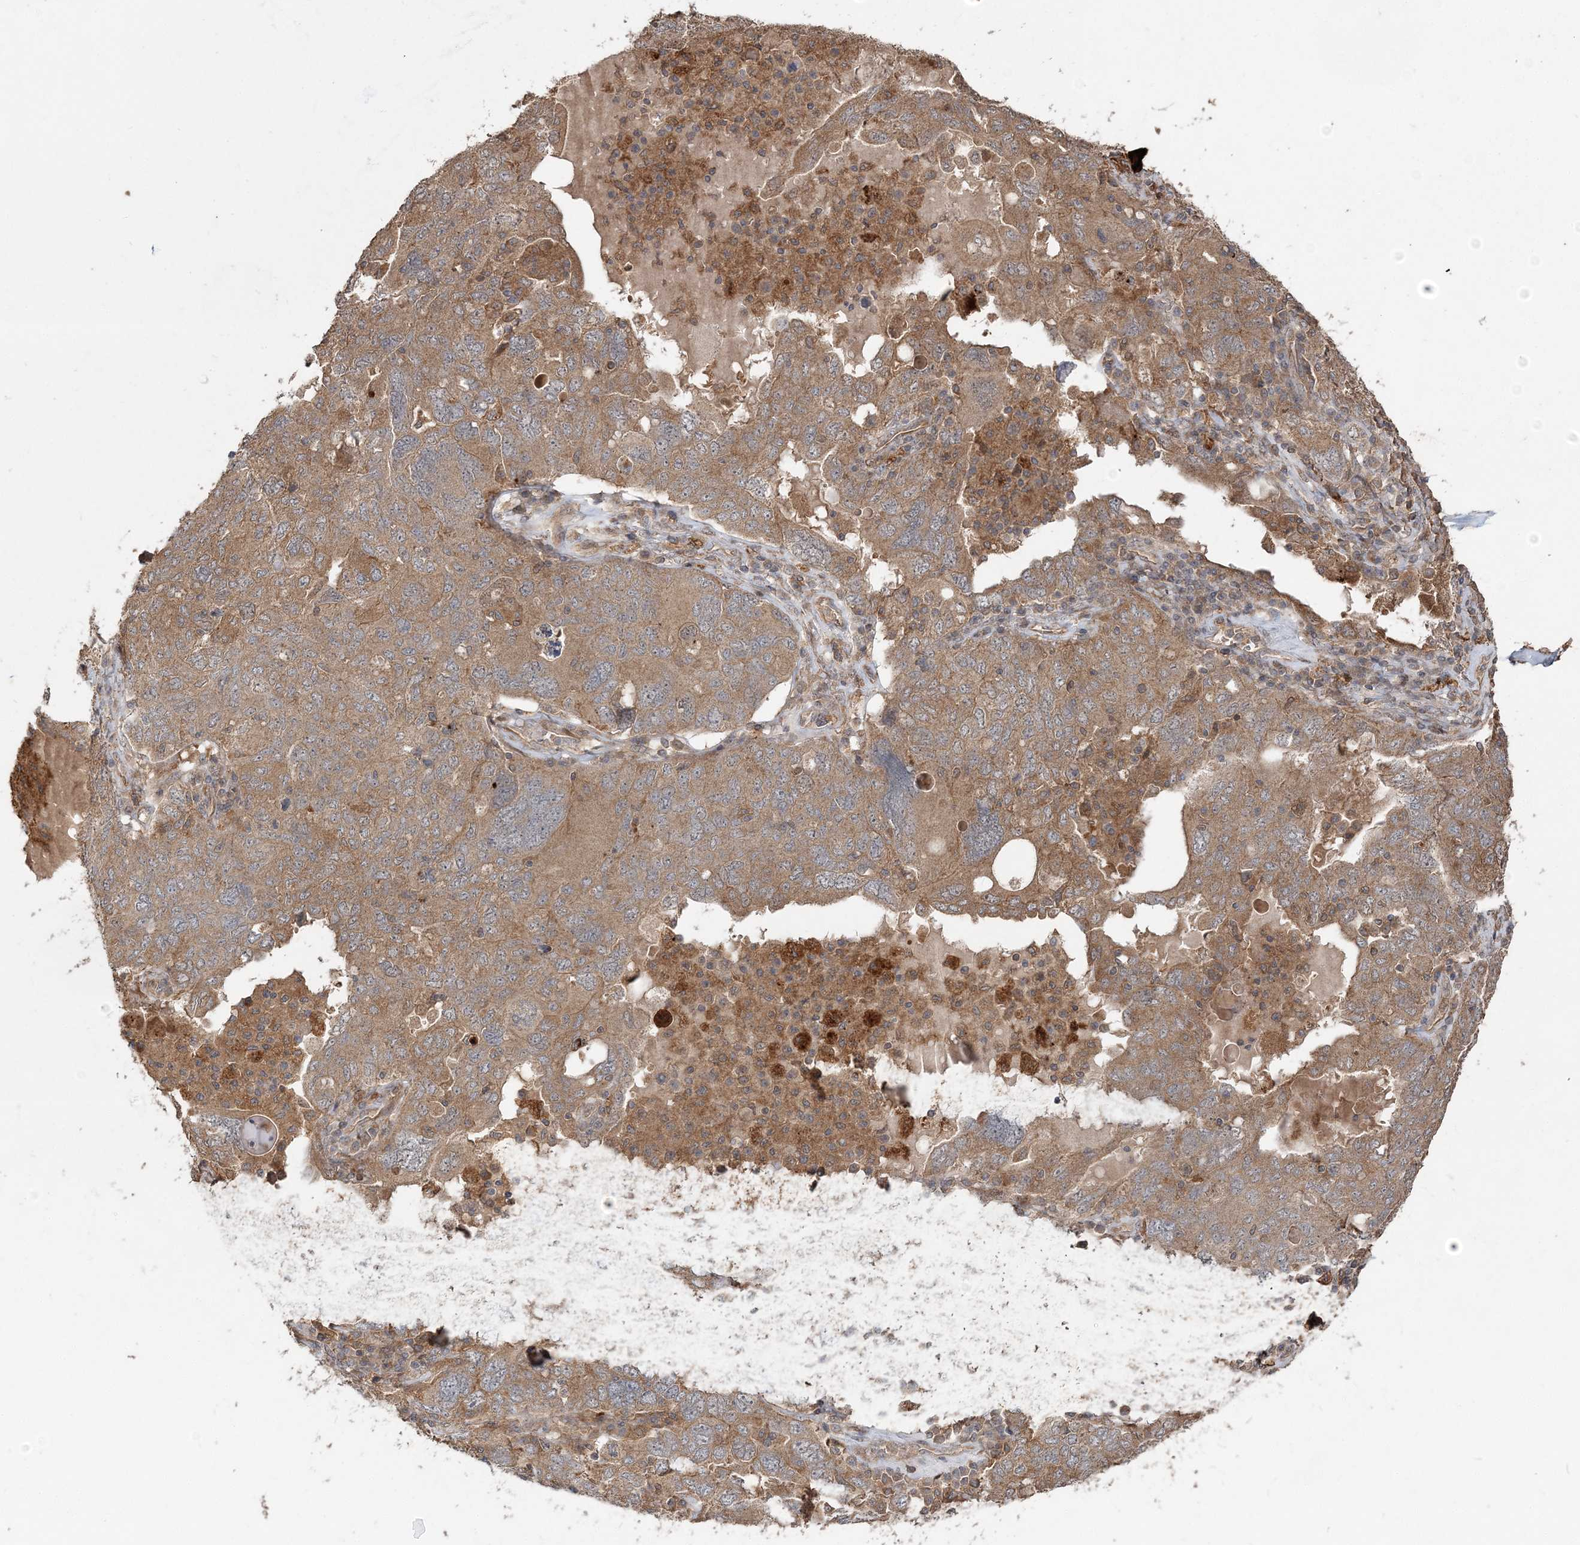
{"staining": {"intensity": "moderate", "quantity": ">75%", "location": "cytoplasmic/membranous"}, "tissue": "ovarian cancer", "cell_type": "Tumor cells", "image_type": "cancer", "snomed": [{"axis": "morphology", "description": "Carcinoma, endometroid"}, {"axis": "topography", "description": "Ovary"}], "caption": "Tumor cells exhibit moderate cytoplasmic/membranous staining in approximately >75% of cells in endometroid carcinoma (ovarian). (Stains: DAB in brown, nuclei in blue, Microscopy: brightfield microscopy at high magnification).", "gene": "SPRY1", "patient": {"sex": "female", "age": 62}}